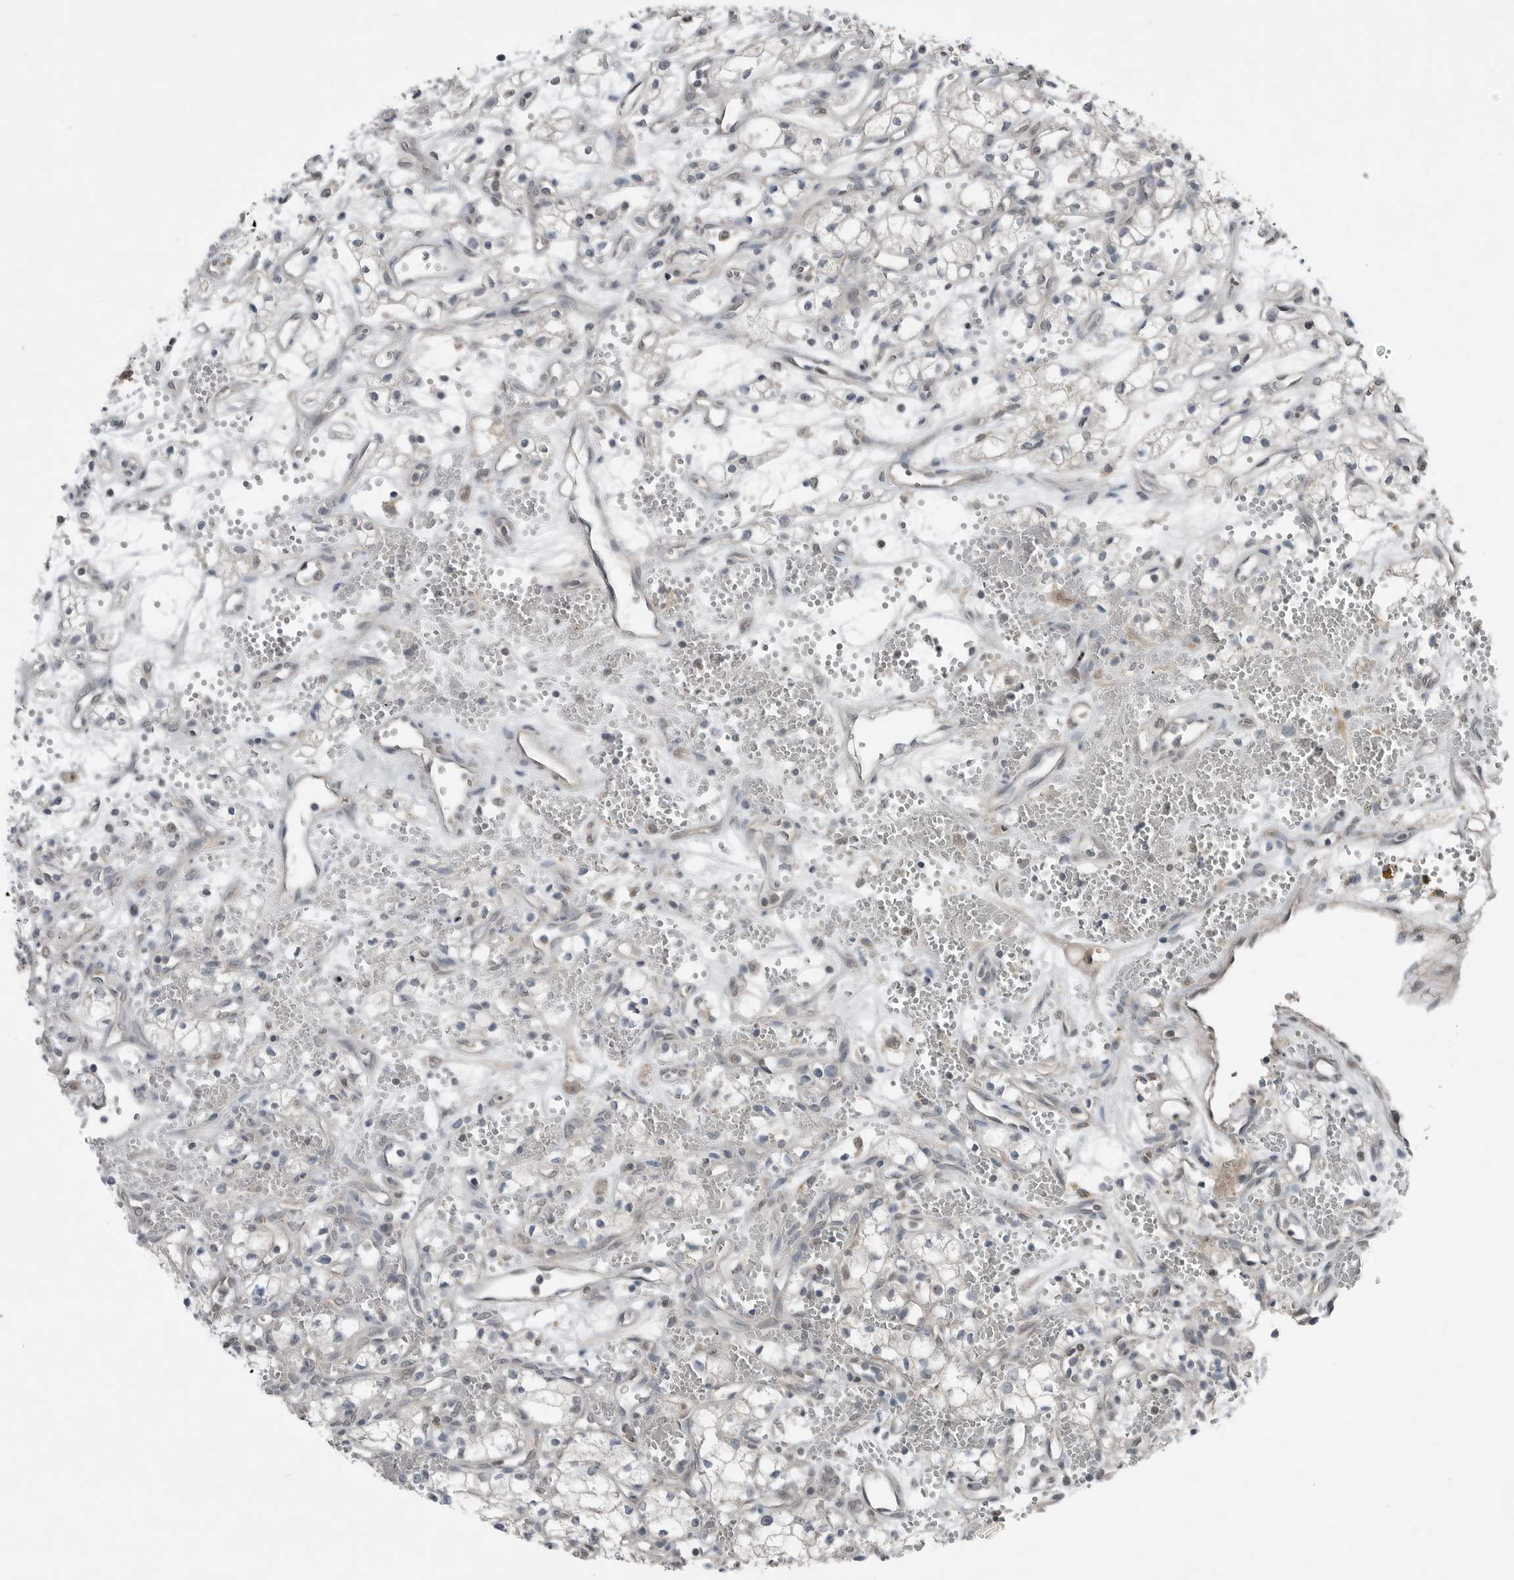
{"staining": {"intensity": "negative", "quantity": "none", "location": "none"}, "tissue": "renal cancer", "cell_type": "Tumor cells", "image_type": "cancer", "snomed": [{"axis": "morphology", "description": "Adenocarcinoma, NOS"}, {"axis": "topography", "description": "Kidney"}], "caption": "The immunohistochemistry (IHC) histopathology image has no significant expression in tumor cells of renal cancer tissue. (Brightfield microscopy of DAB (3,3'-diaminobenzidine) IHC at high magnification).", "gene": "MFAP3L", "patient": {"sex": "male", "age": 59}}